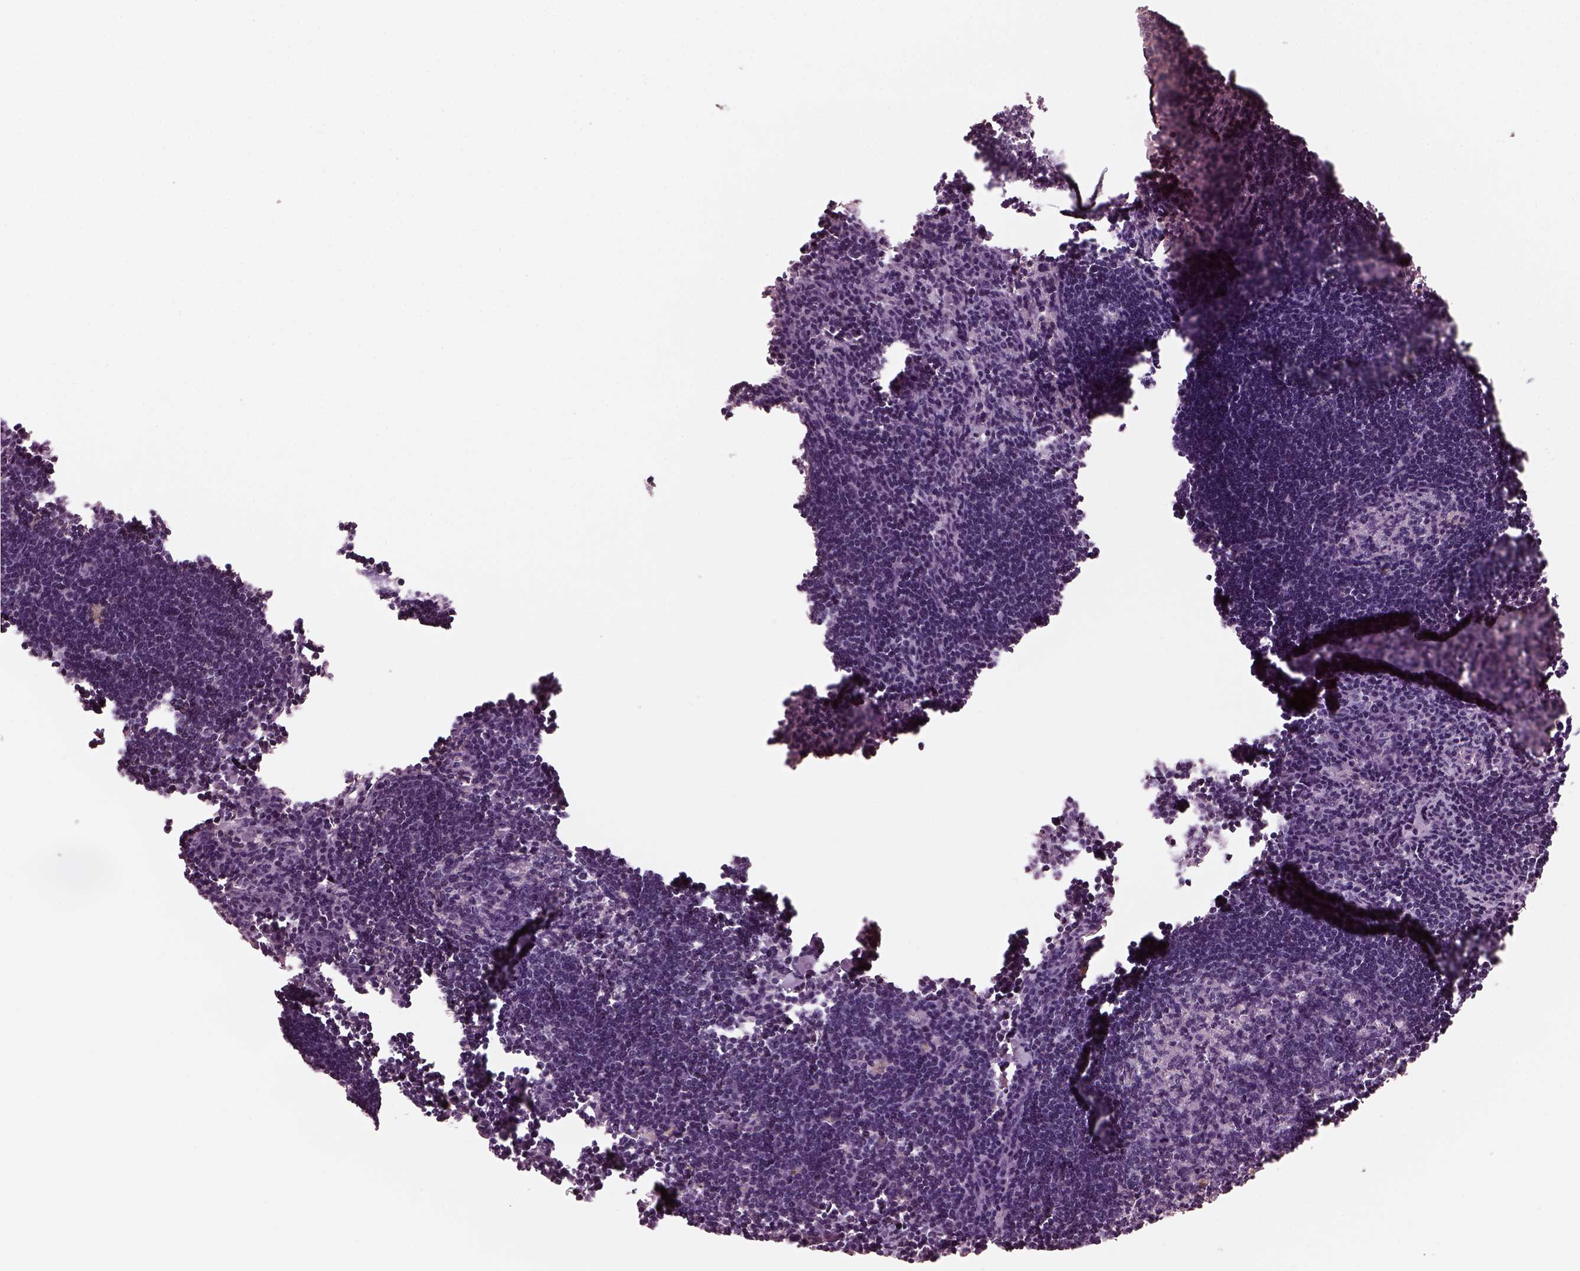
{"staining": {"intensity": "negative", "quantity": "none", "location": "none"}, "tissue": "lymph node", "cell_type": "Germinal center cells", "image_type": "normal", "snomed": [{"axis": "morphology", "description": "Normal tissue, NOS"}, {"axis": "topography", "description": "Lymph node"}], "caption": "Immunohistochemistry (IHC) image of benign lymph node: lymph node stained with DAB (3,3'-diaminobenzidine) shows no significant protein positivity in germinal center cells.", "gene": "BFSP1", "patient": {"sex": "male", "age": 55}}